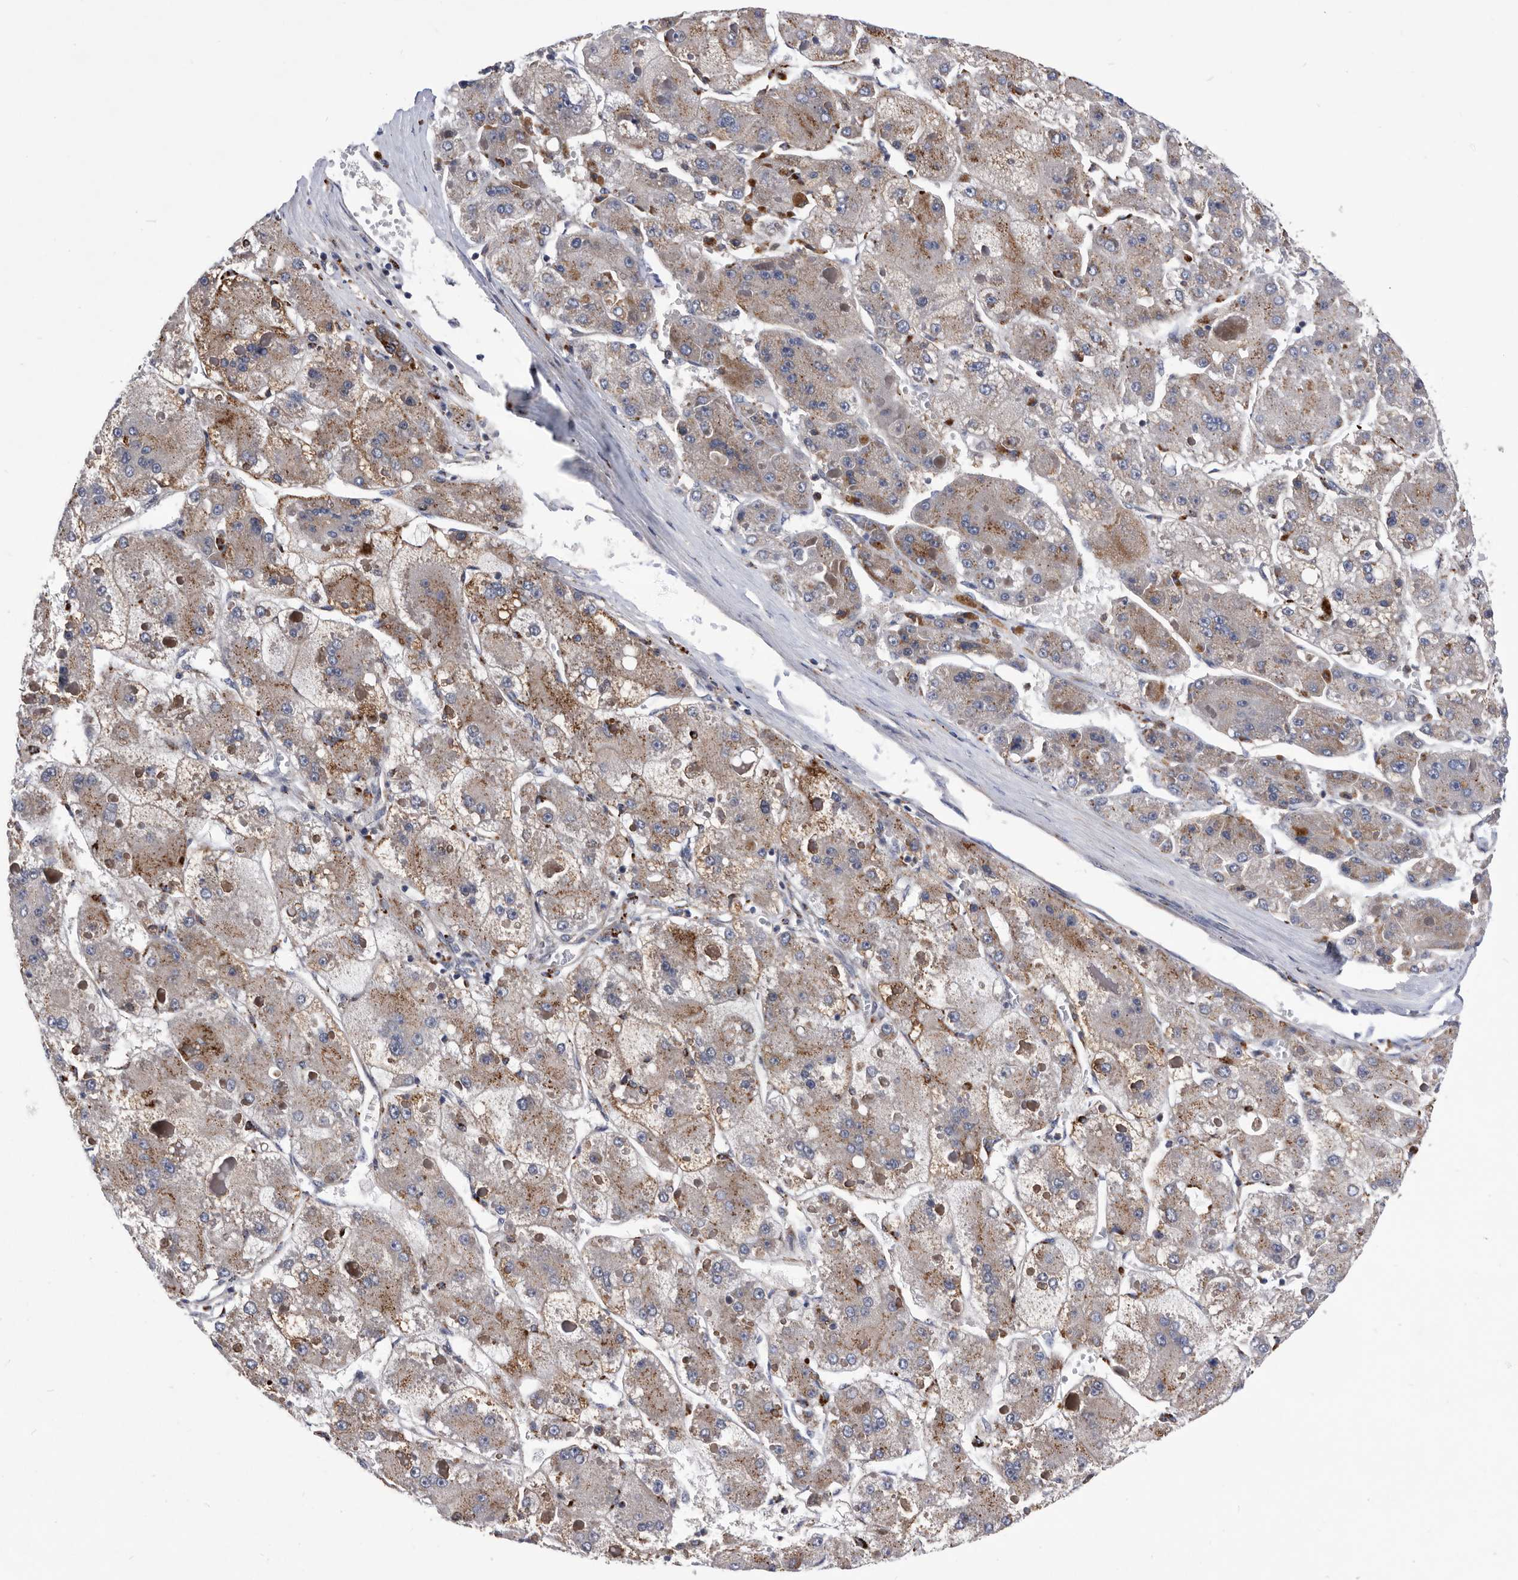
{"staining": {"intensity": "moderate", "quantity": ">75%", "location": "cytoplasmic/membranous"}, "tissue": "liver cancer", "cell_type": "Tumor cells", "image_type": "cancer", "snomed": [{"axis": "morphology", "description": "Carcinoma, Hepatocellular, NOS"}, {"axis": "topography", "description": "Liver"}], "caption": "Immunohistochemistry (IHC) (DAB) staining of liver hepatocellular carcinoma exhibits moderate cytoplasmic/membranous protein staining in approximately >75% of tumor cells.", "gene": "BAIAP3", "patient": {"sex": "female", "age": 73}}